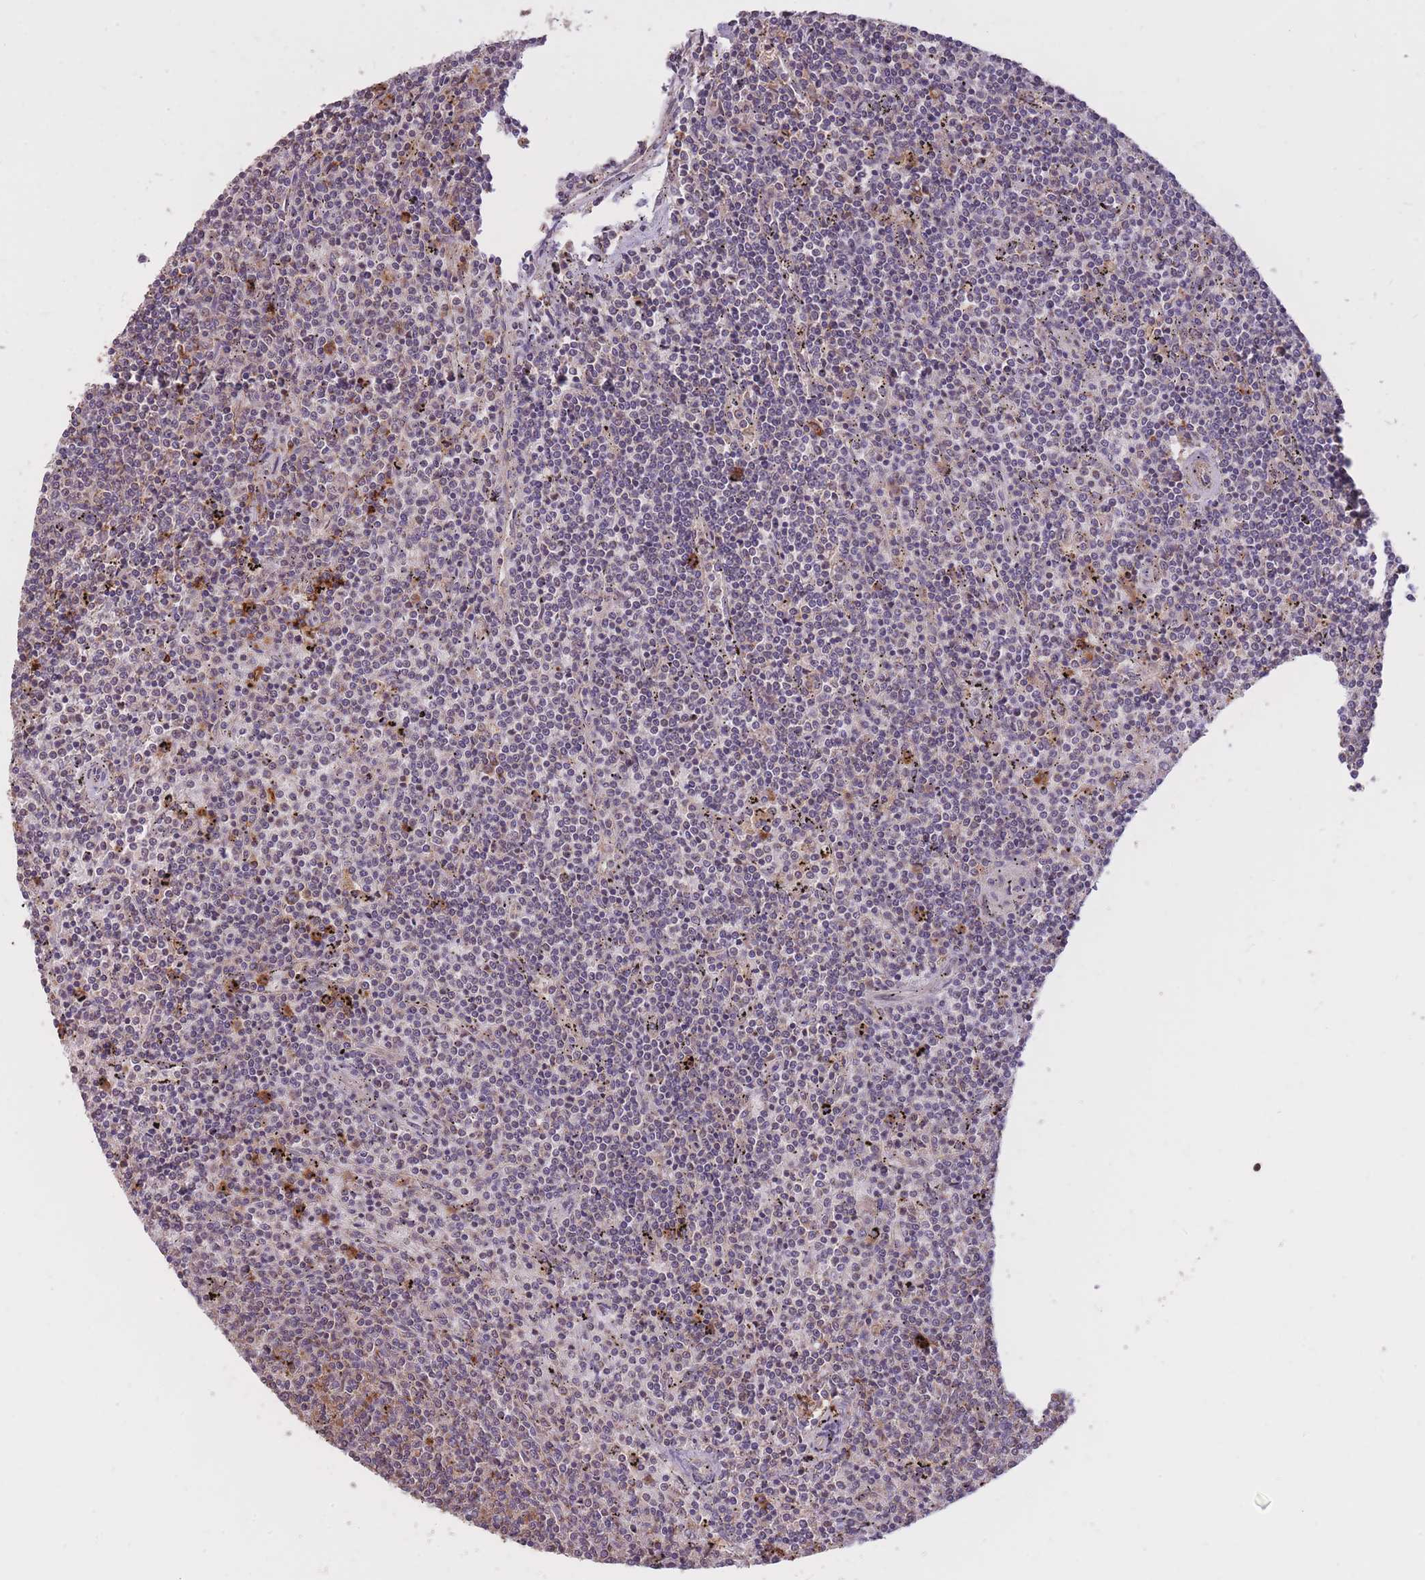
{"staining": {"intensity": "negative", "quantity": "none", "location": "none"}, "tissue": "lymphoma", "cell_type": "Tumor cells", "image_type": "cancer", "snomed": [{"axis": "morphology", "description": "Malignant lymphoma, non-Hodgkin's type, Low grade"}, {"axis": "topography", "description": "Spleen"}], "caption": "Immunohistochemical staining of low-grade malignant lymphoma, non-Hodgkin's type exhibits no significant expression in tumor cells.", "gene": "IGF2BP2", "patient": {"sex": "female", "age": 50}}